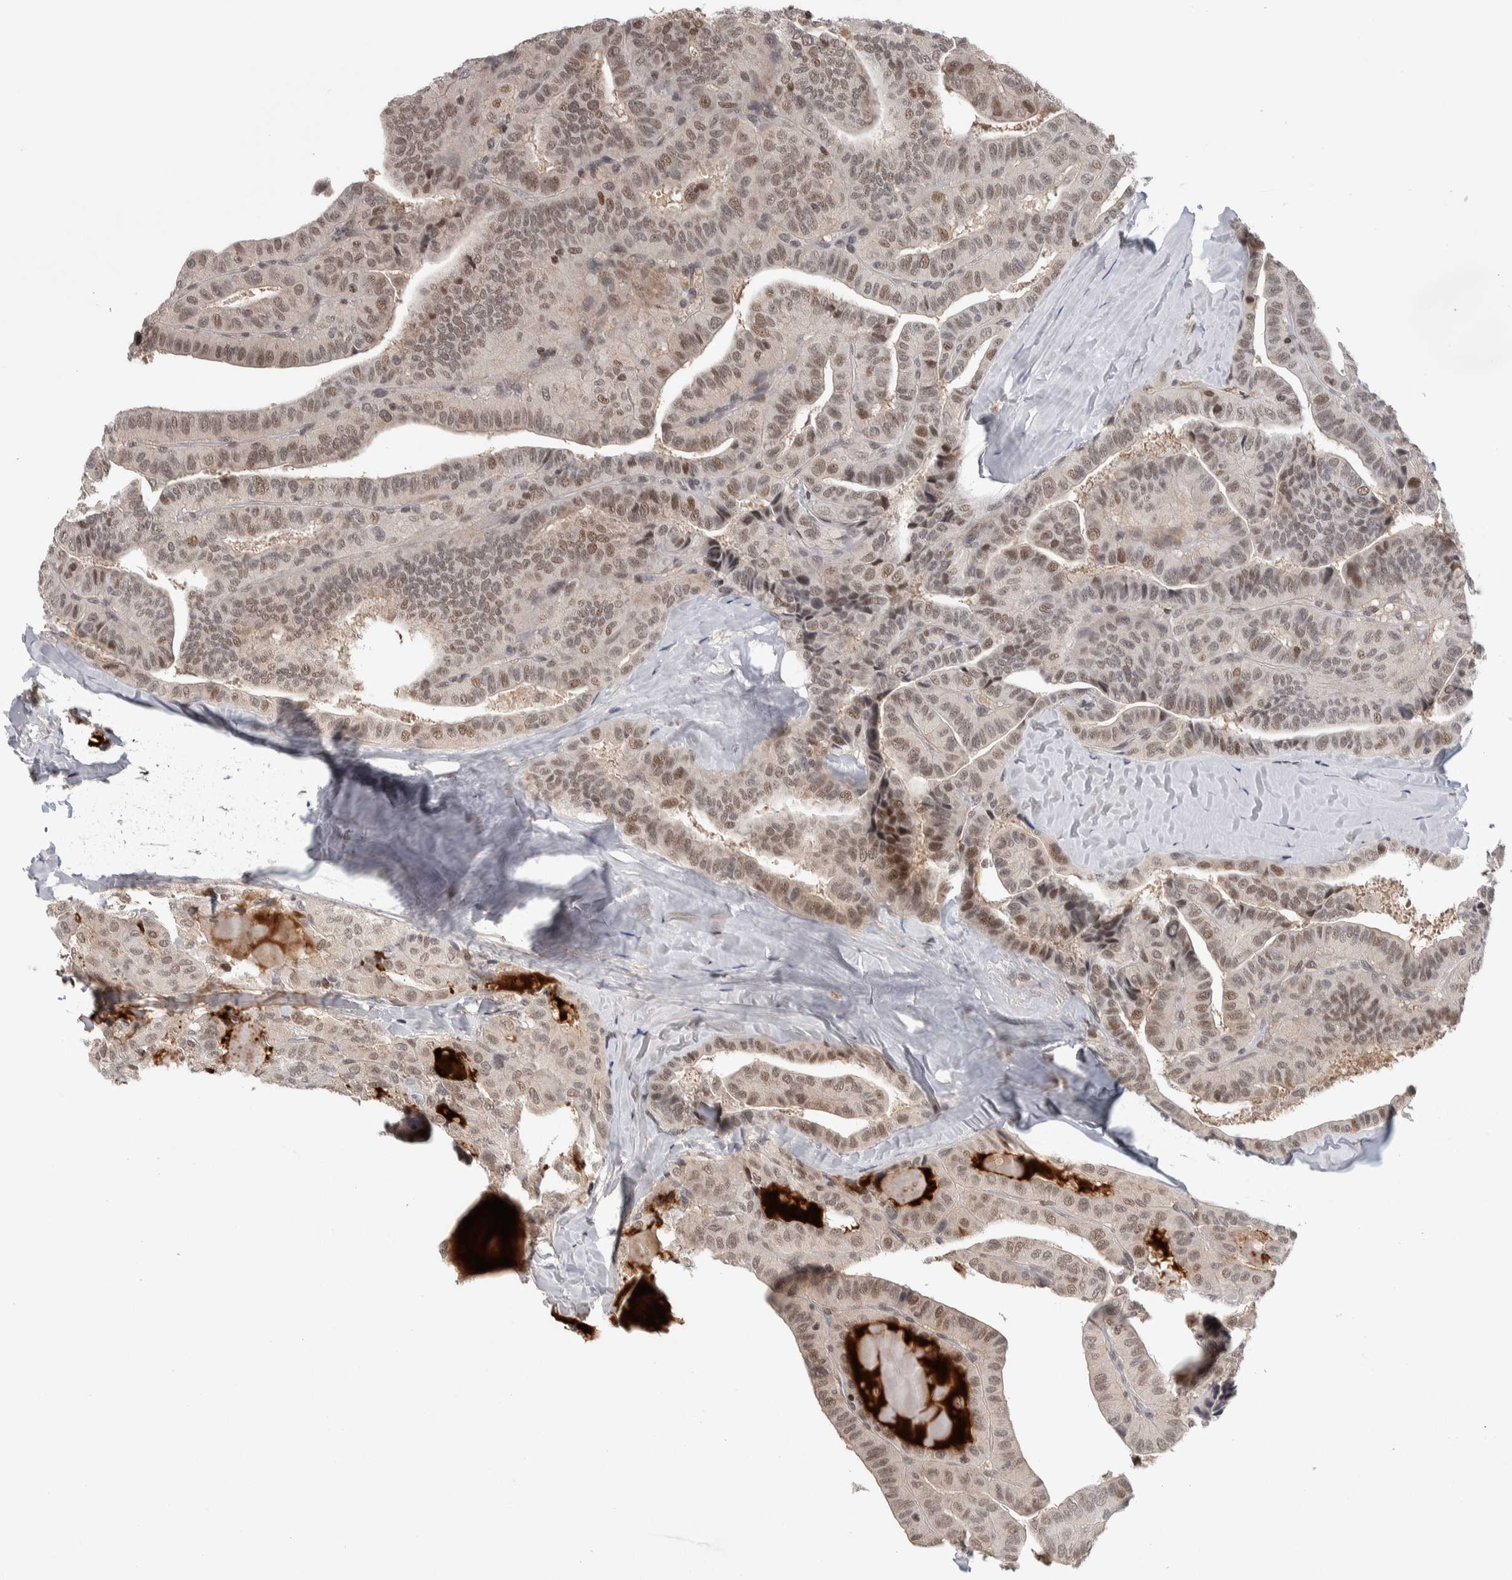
{"staining": {"intensity": "moderate", "quantity": ">75%", "location": "nuclear"}, "tissue": "thyroid cancer", "cell_type": "Tumor cells", "image_type": "cancer", "snomed": [{"axis": "morphology", "description": "Papillary adenocarcinoma, NOS"}, {"axis": "topography", "description": "Thyroid gland"}], "caption": "Thyroid cancer tissue shows moderate nuclear staining in approximately >75% of tumor cells", "gene": "ZSCAN21", "patient": {"sex": "male", "age": 77}}